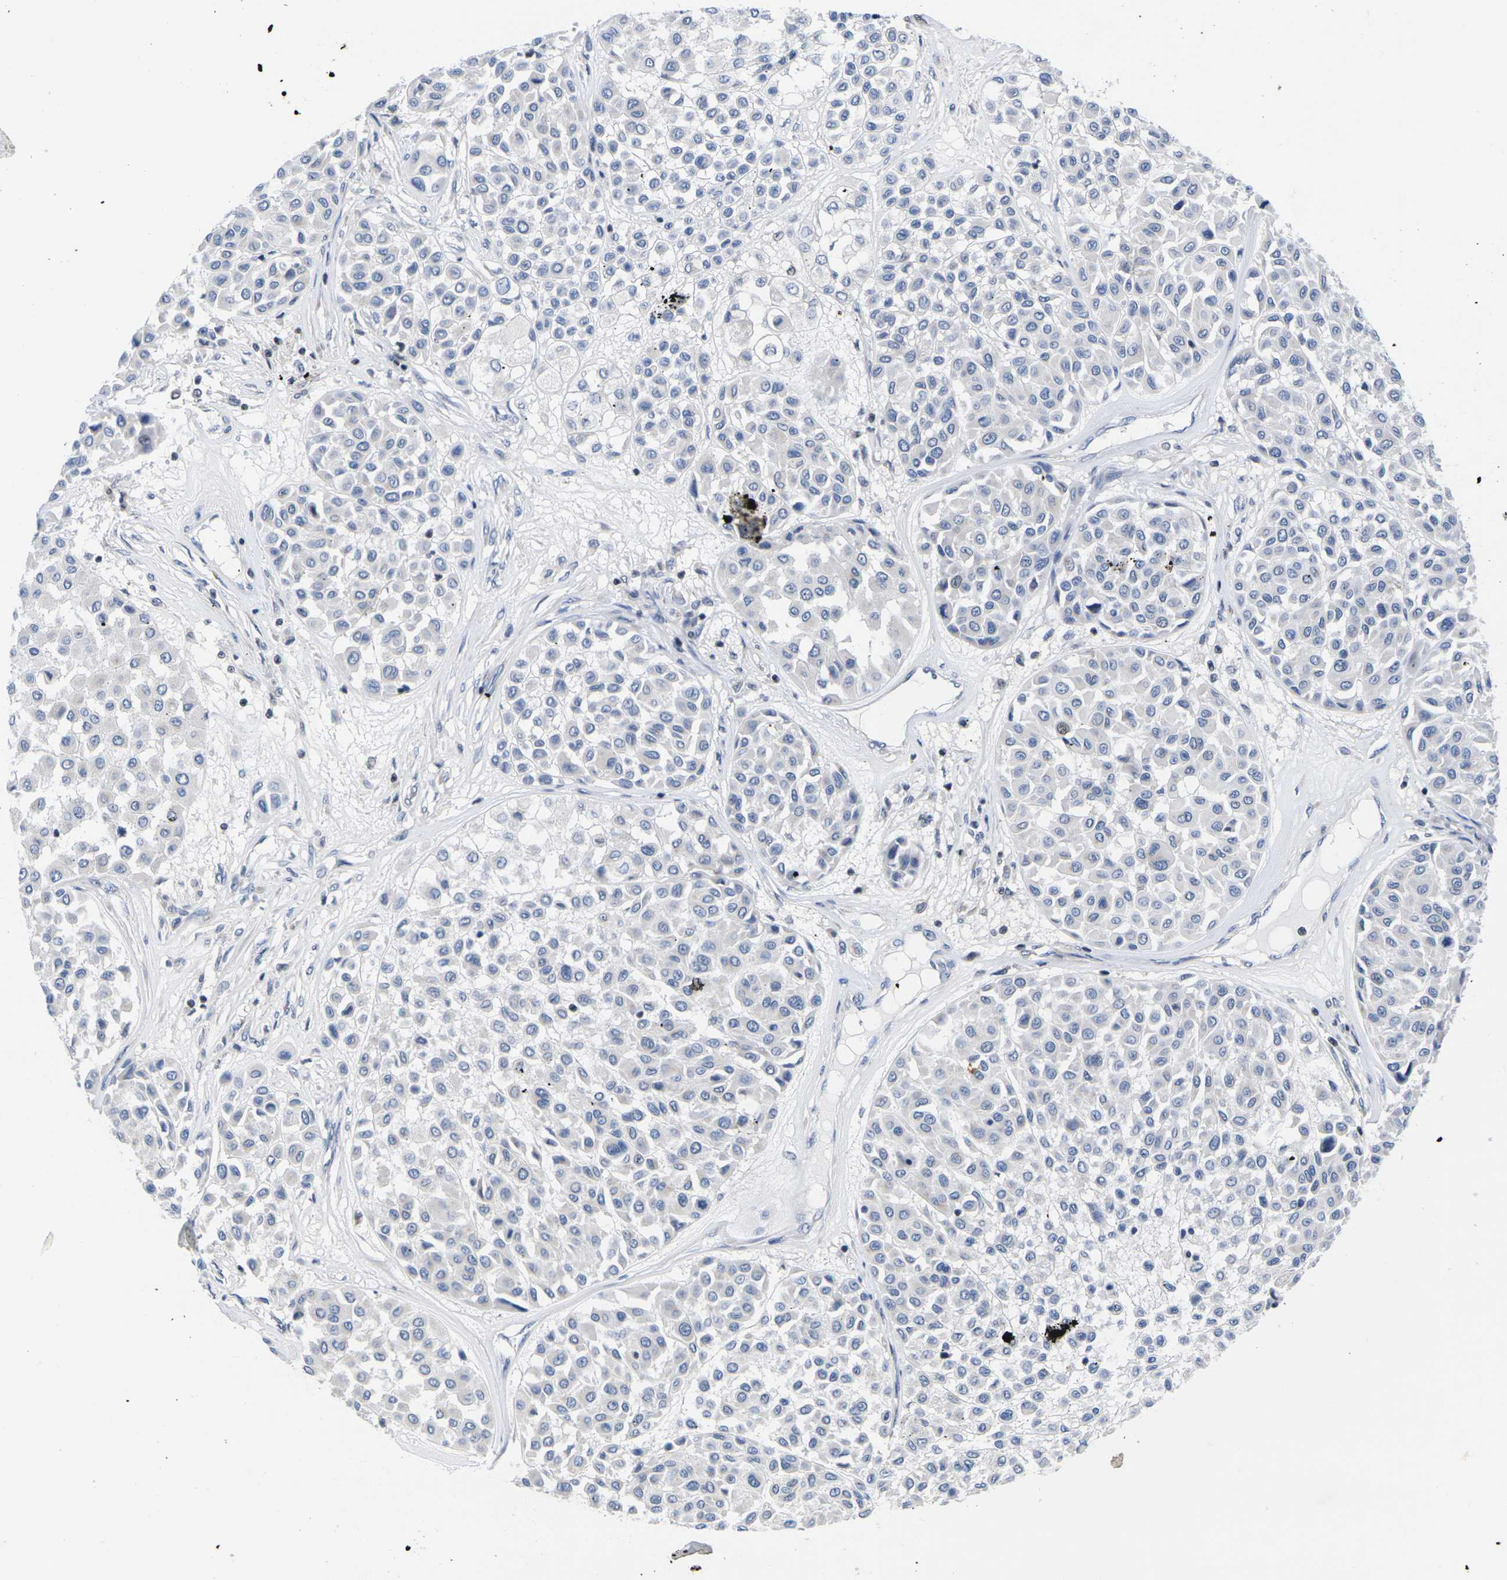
{"staining": {"intensity": "negative", "quantity": "none", "location": "none"}, "tissue": "melanoma", "cell_type": "Tumor cells", "image_type": "cancer", "snomed": [{"axis": "morphology", "description": "Malignant melanoma, Metastatic site"}, {"axis": "topography", "description": "Soft tissue"}], "caption": "An immunohistochemistry photomicrograph of malignant melanoma (metastatic site) is shown. There is no staining in tumor cells of malignant melanoma (metastatic site). The staining is performed using DAB (3,3'-diaminobenzidine) brown chromogen with nuclei counter-stained in using hematoxylin.", "gene": "IKZF1", "patient": {"sex": "male", "age": 41}}